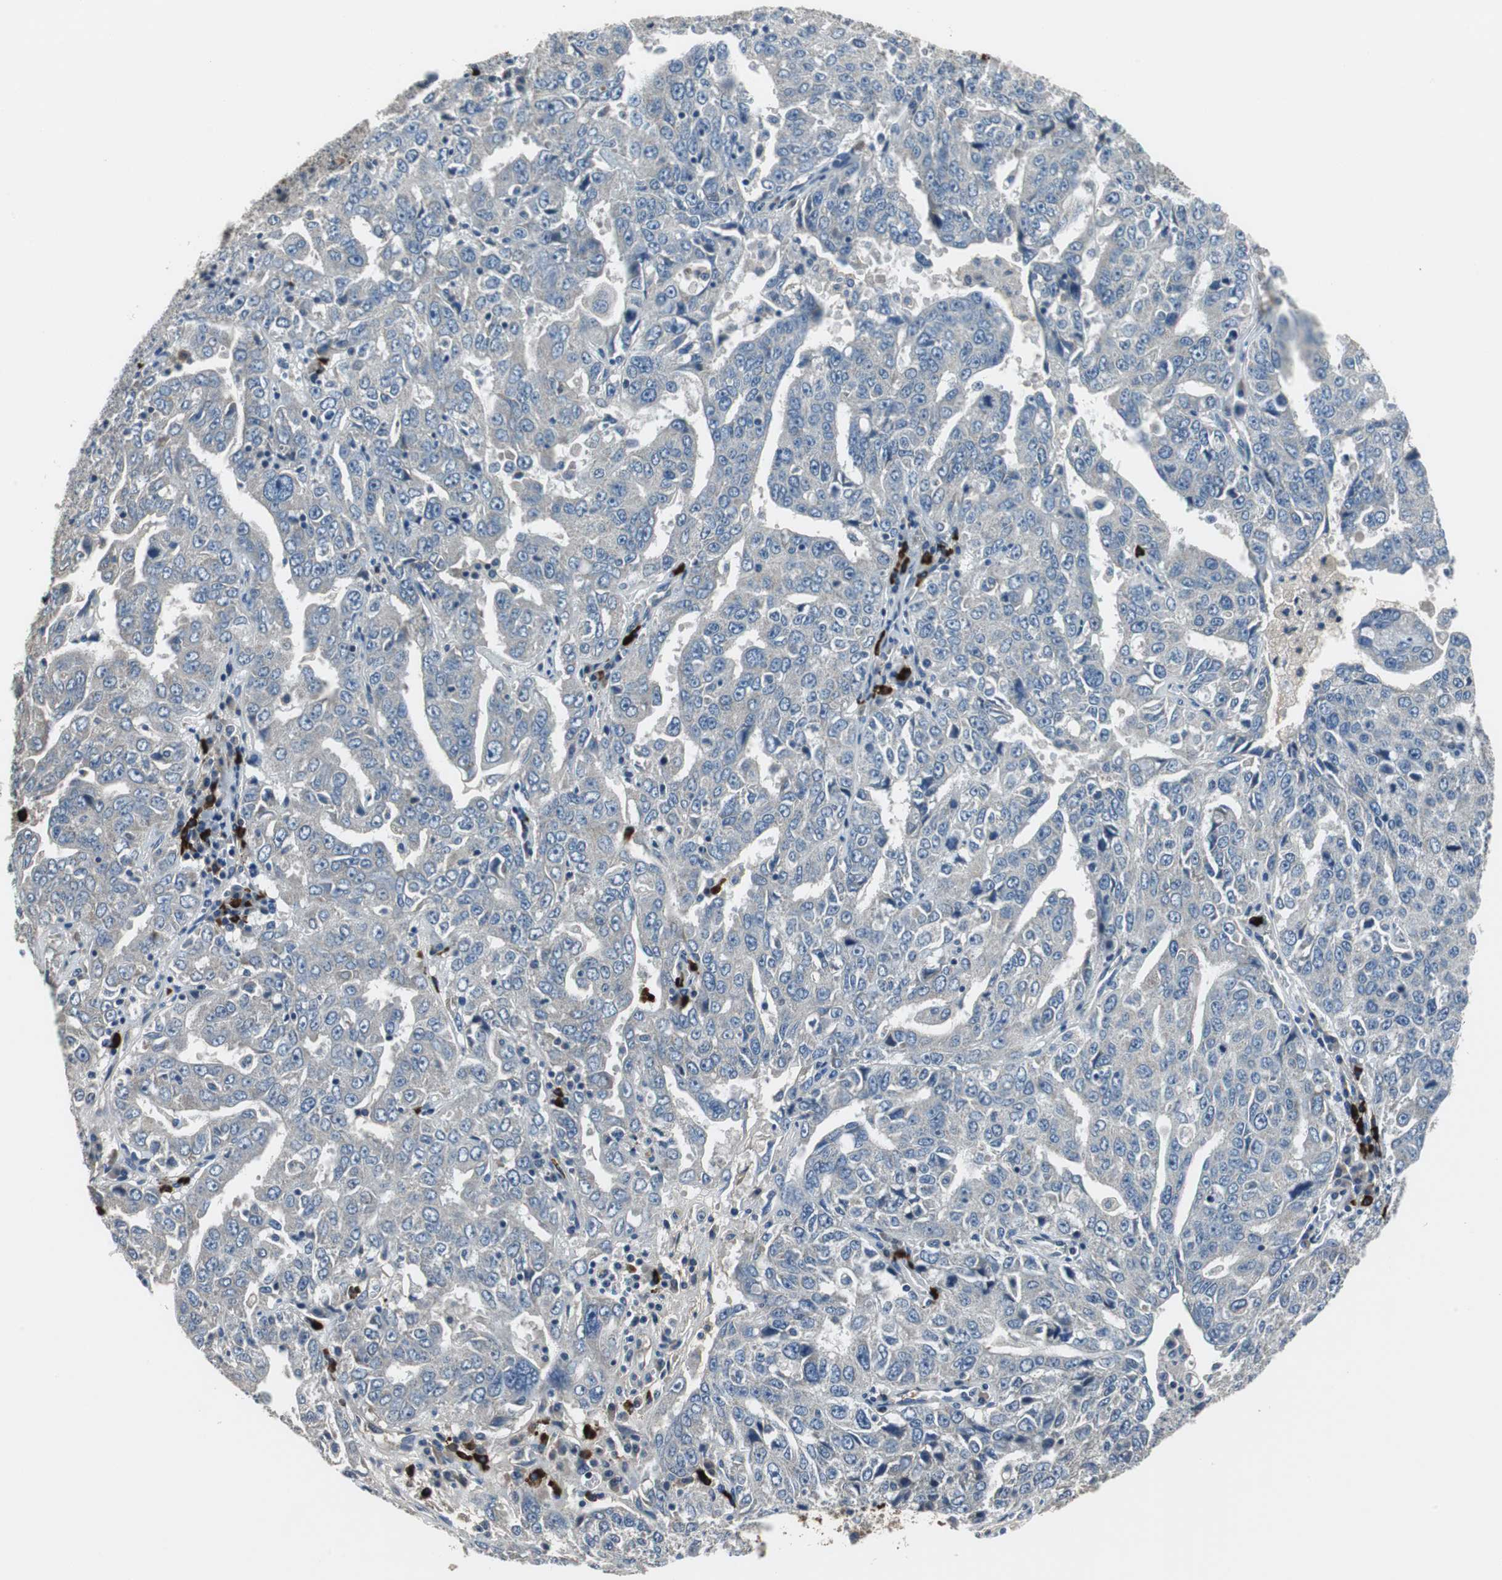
{"staining": {"intensity": "negative", "quantity": "none", "location": "none"}, "tissue": "ovarian cancer", "cell_type": "Tumor cells", "image_type": "cancer", "snomed": [{"axis": "morphology", "description": "Carcinoma, endometroid"}, {"axis": "topography", "description": "Ovary"}], "caption": "Tumor cells show no significant protein positivity in ovarian cancer.", "gene": "MTIF2", "patient": {"sex": "female", "age": 62}}